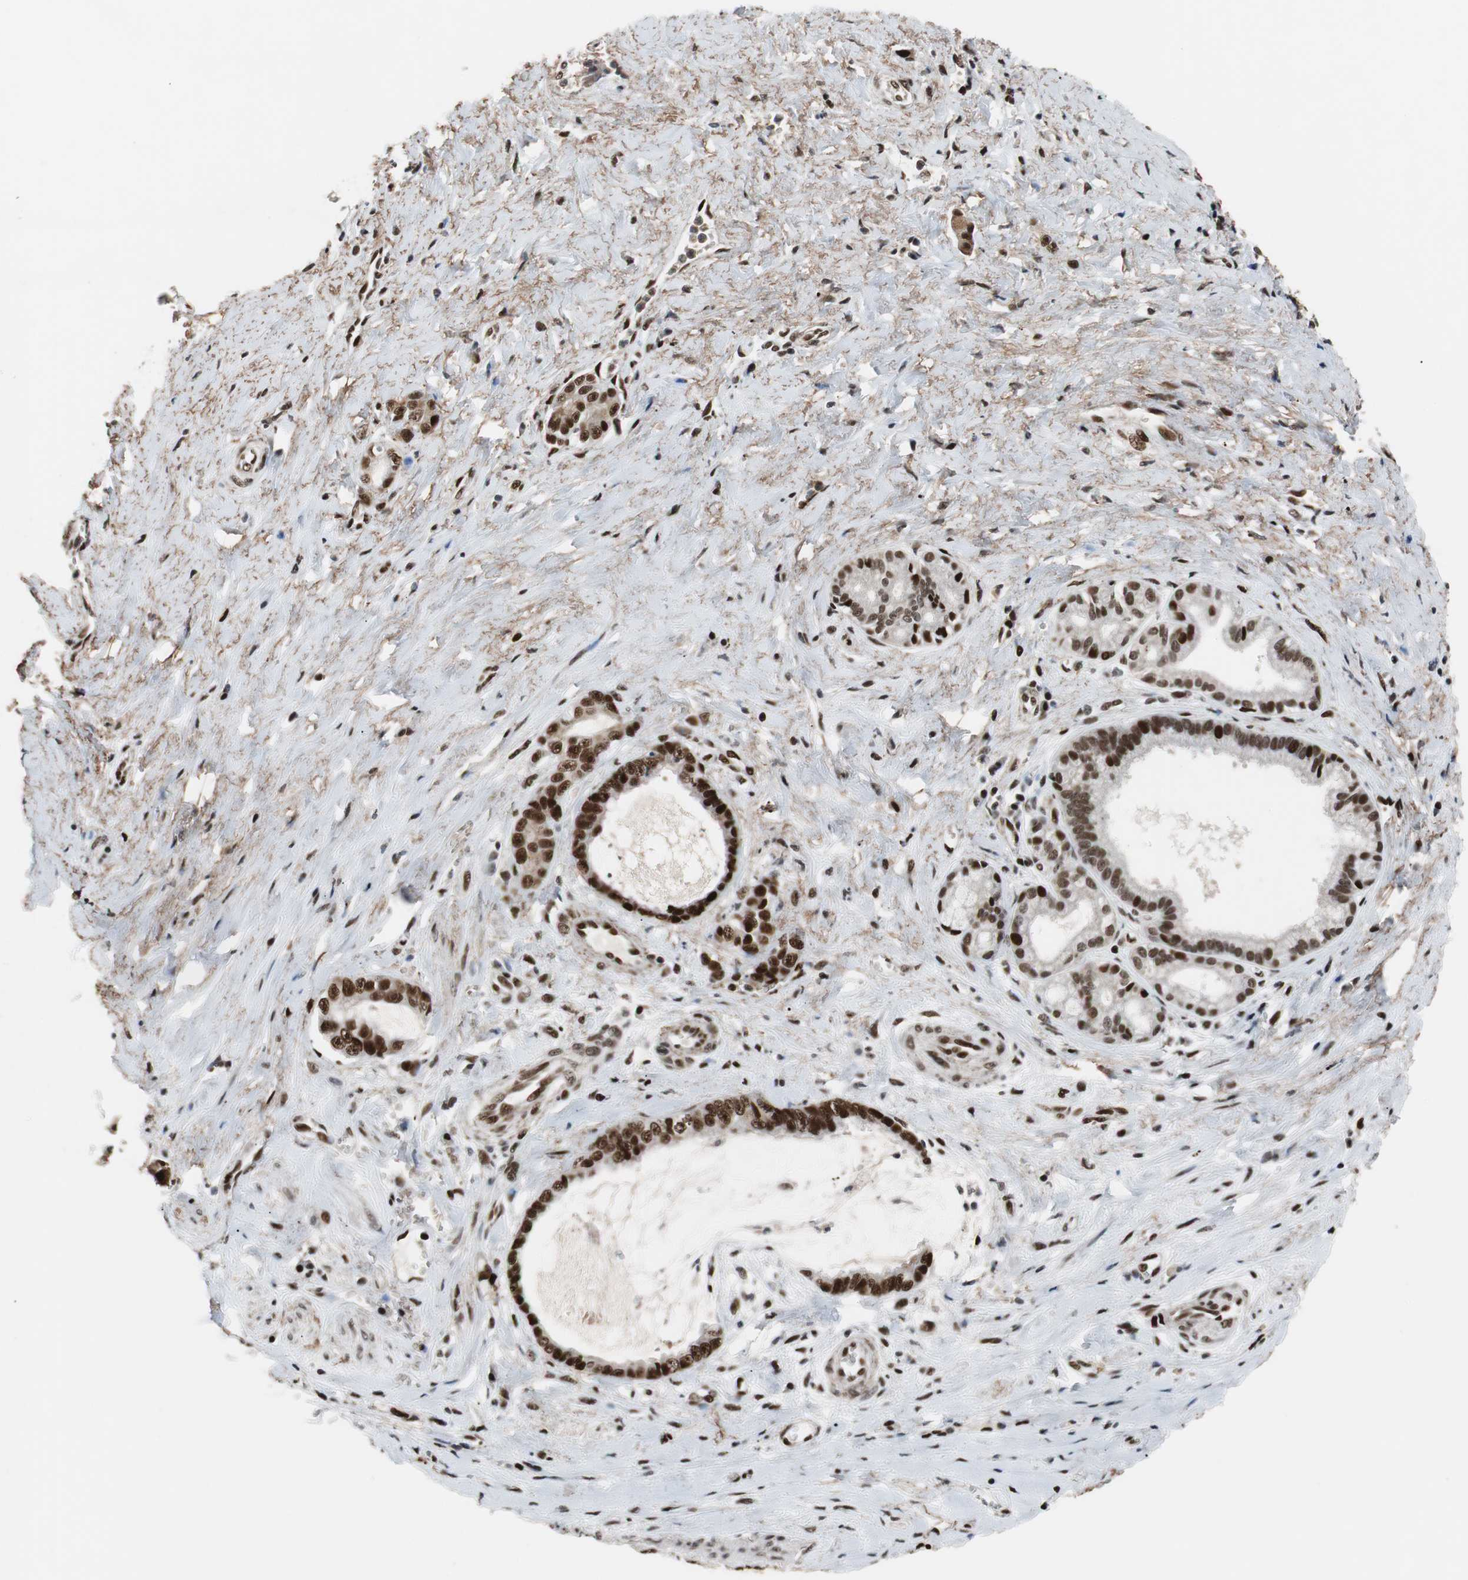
{"staining": {"intensity": "strong", "quantity": ">75%", "location": "nuclear"}, "tissue": "pancreatic cancer", "cell_type": "Tumor cells", "image_type": "cancer", "snomed": [{"axis": "morphology", "description": "Adenocarcinoma, NOS"}, {"axis": "topography", "description": "Pancreas"}], "caption": "Protein expression by IHC demonstrates strong nuclear positivity in approximately >75% of tumor cells in pancreatic adenocarcinoma. The staining is performed using DAB brown chromogen to label protein expression. The nuclei are counter-stained blue using hematoxylin.", "gene": "NBL1", "patient": {"sex": "female", "age": 73}}